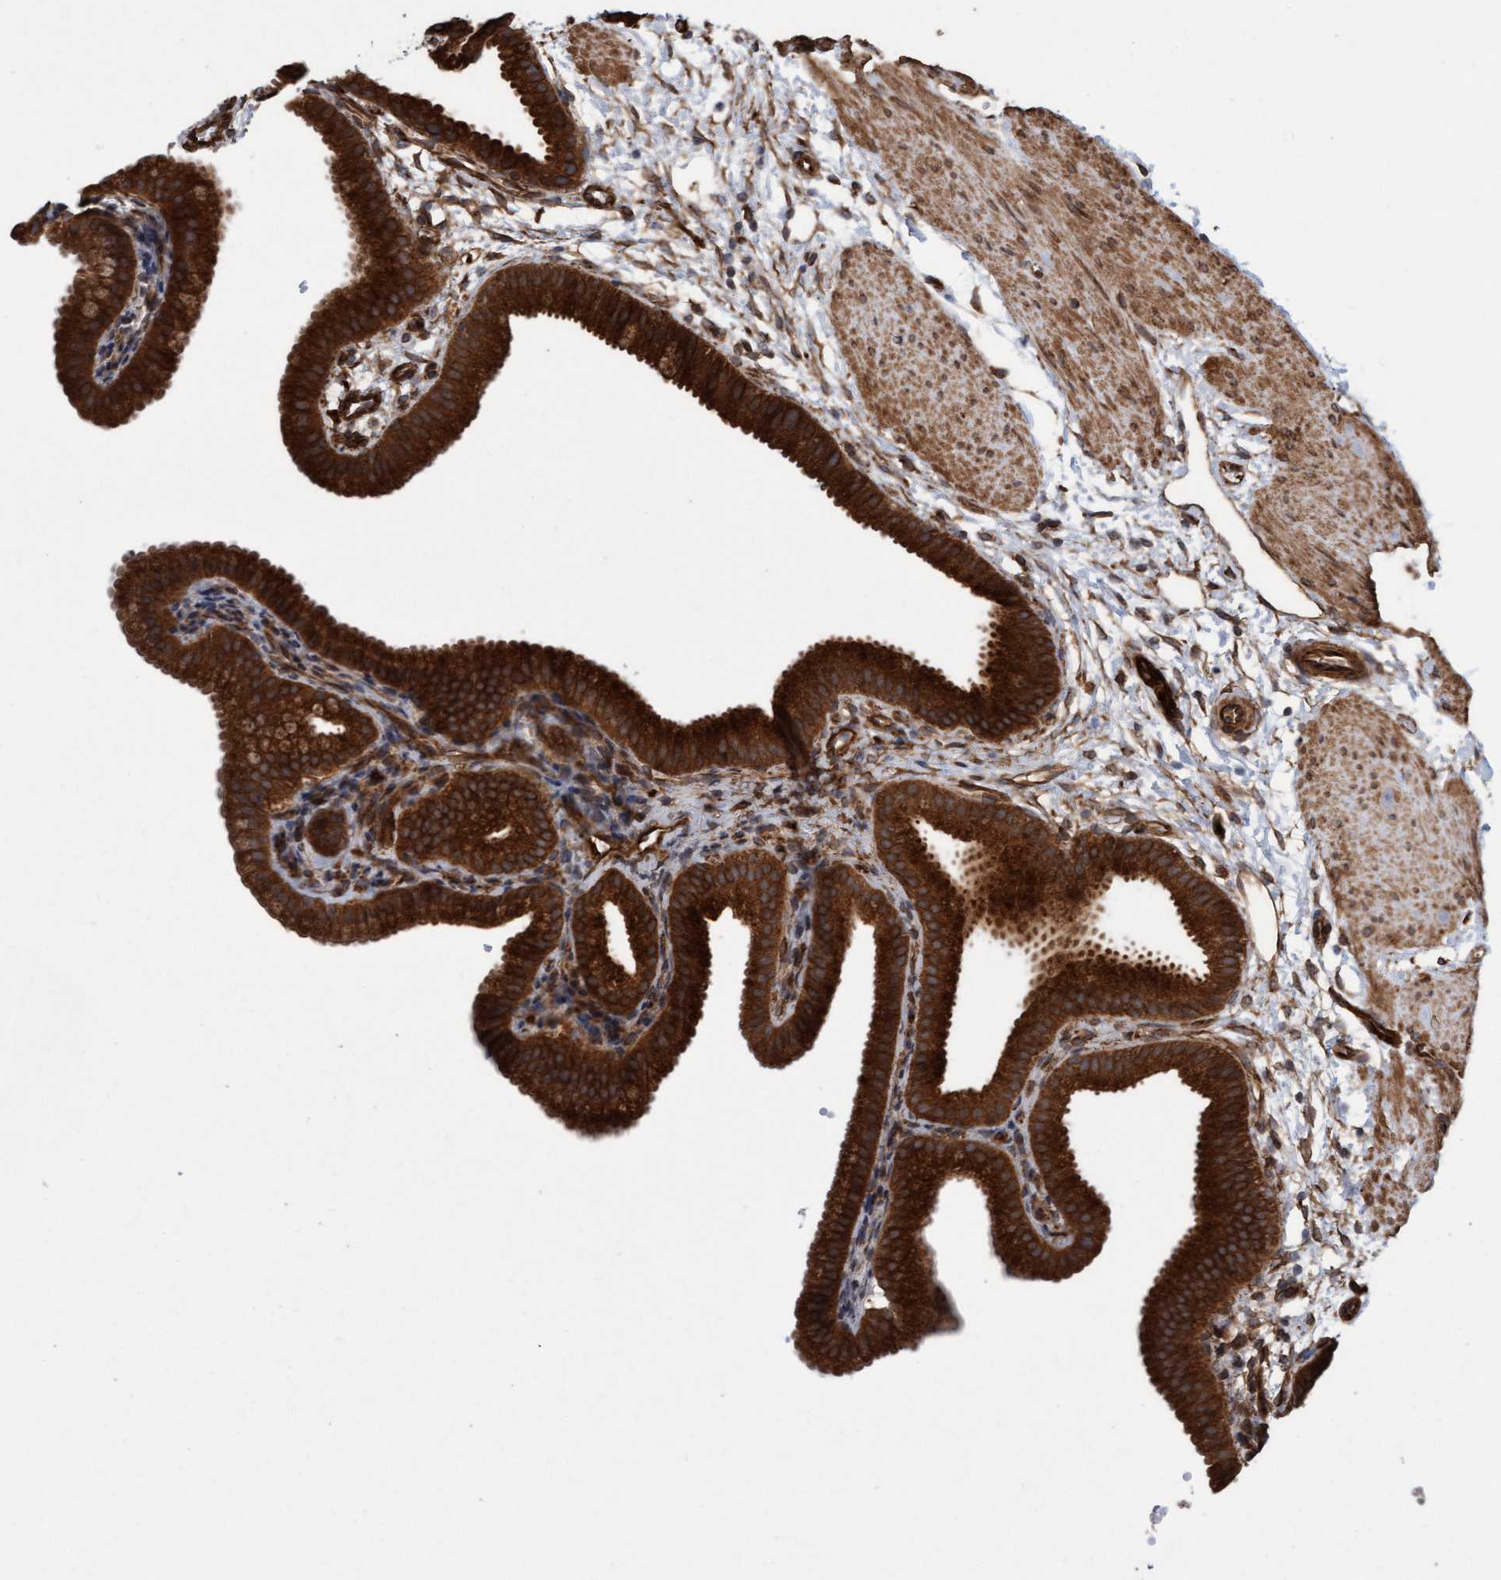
{"staining": {"intensity": "strong", "quantity": ">75%", "location": "cytoplasmic/membranous"}, "tissue": "gallbladder", "cell_type": "Glandular cells", "image_type": "normal", "snomed": [{"axis": "morphology", "description": "Normal tissue, NOS"}, {"axis": "topography", "description": "Gallbladder"}], "caption": "Gallbladder stained for a protein (brown) reveals strong cytoplasmic/membranous positive positivity in approximately >75% of glandular cells.", "gene": "CDC42EP4", "patient": {"sex": "female", "age": 64}}